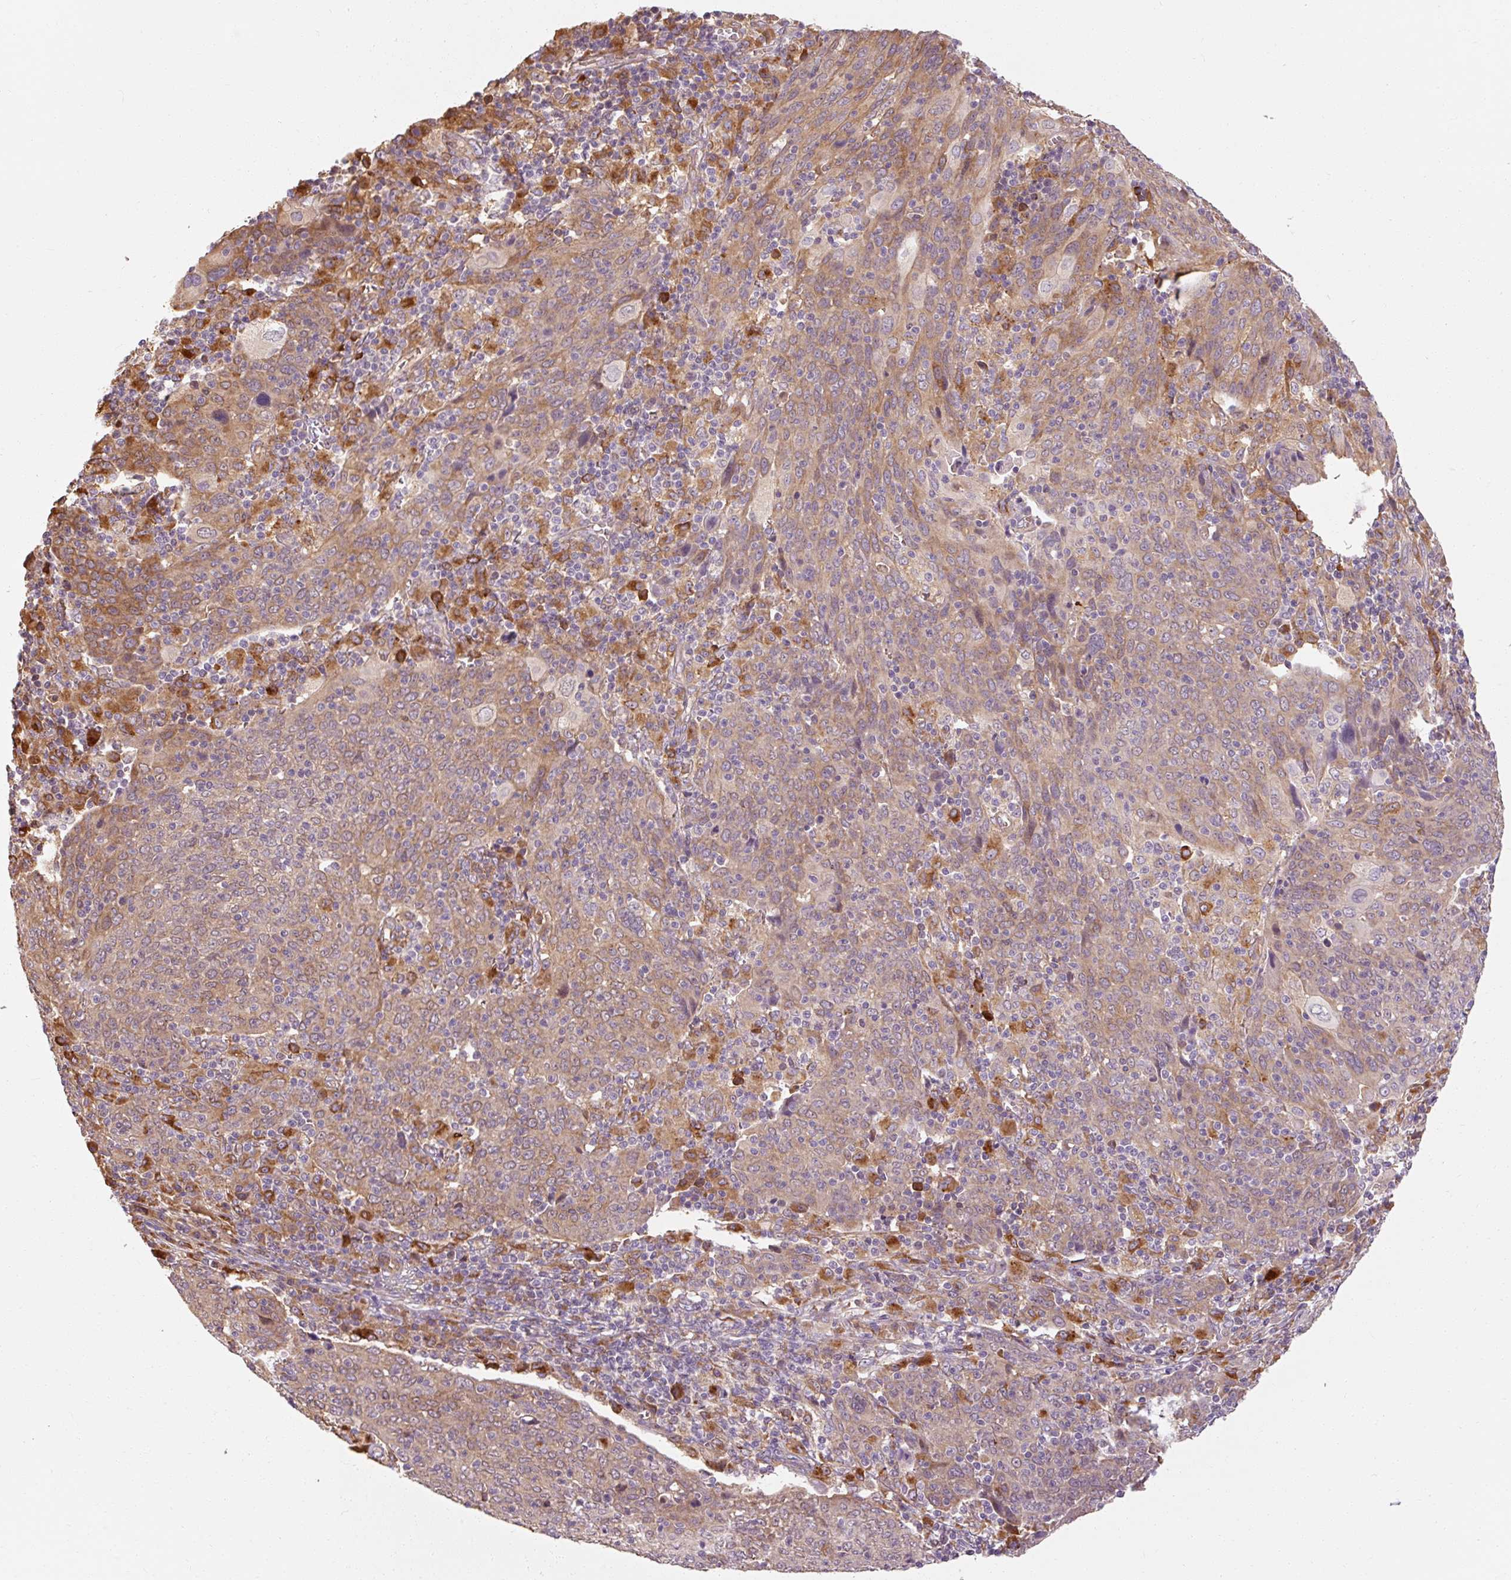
{"staining": {"intensity": "moderate", "quantity": ">75%", "location": "cytoplasmic/membranous"}, "tissue": "cervical cancer", "cell_type": "Tumor cells", "image_type": "cancer", "snomed": [{"axis": "morphology", "description": "Squamous cell carcinoma, NOS"}, {"axis": "topography", "description": "Cervix"}], "caption": "Protein expression analysis of human cervical squamous cell carcinoma reveals moderate cytoplasmic/membranous staining in approximately >75% of tumor cells. (brown staining indicates protein expression, while blue staining denotes nuclei).", "gene": "TBC1D4", "patient": {"sex": "female", "age": 67}}